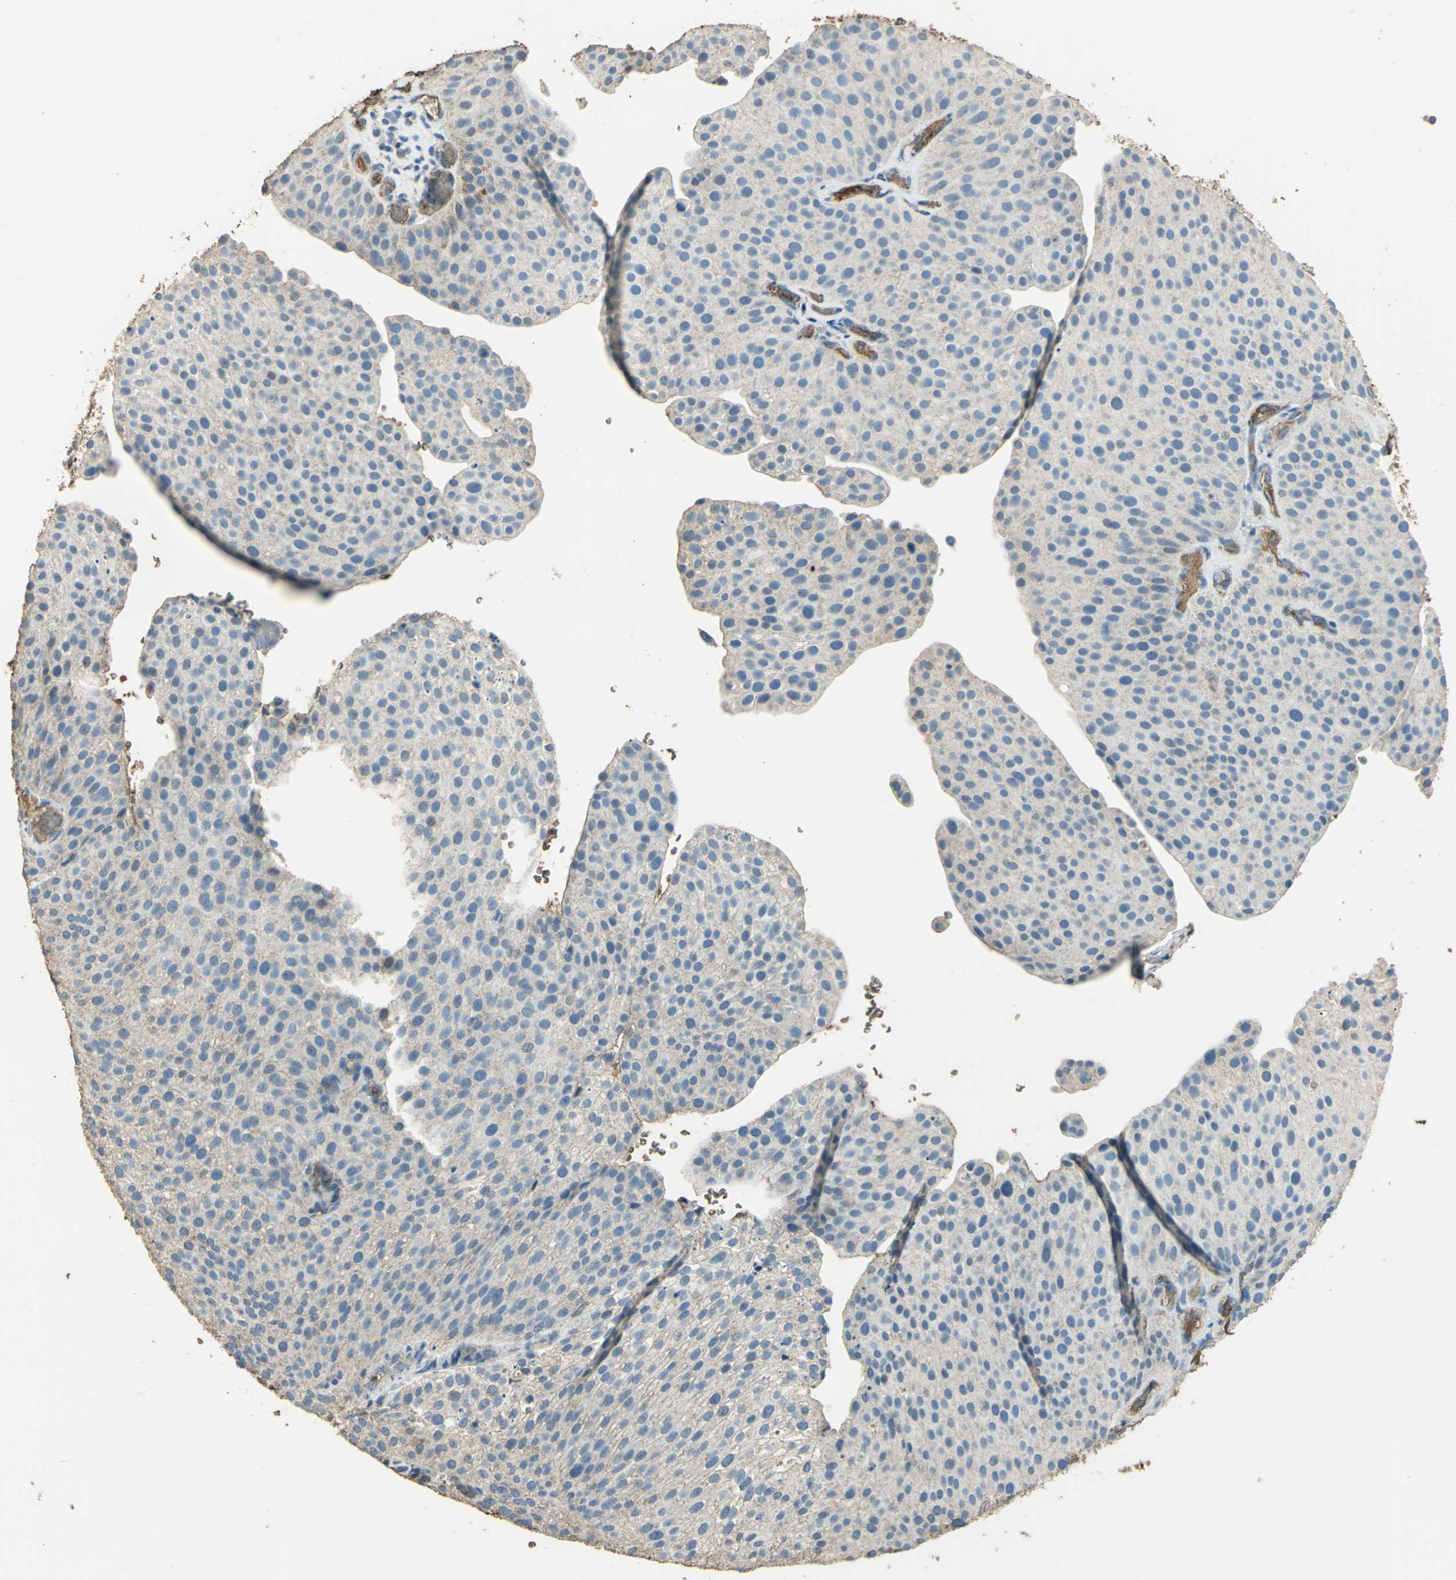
{"staining": {"intensity": "weak", "quantity": "25%-75%", "location": "cytoplasmic/membranous"}, "tissue": "urothelial cancer", "cell_type": "Tumor cells", "image_type": "cancer", "snomed": [{"axis": "morphology", "description": "Urothelial carcinoma, Low grade"}, {"axis": "topography", "description": "Smooth muscle"}, {"axis": "topography", "description": "Urinary bladder"}], "caption": "An IHC histopathology image of neoplastic tissue is shown. Protein staining in brown shows weak cytoplasmic/membranous positivity in urothelial cancer within tumor cells.", "gene": "TRAPPC2", "patient": {"sex": "male", "age": 60}}